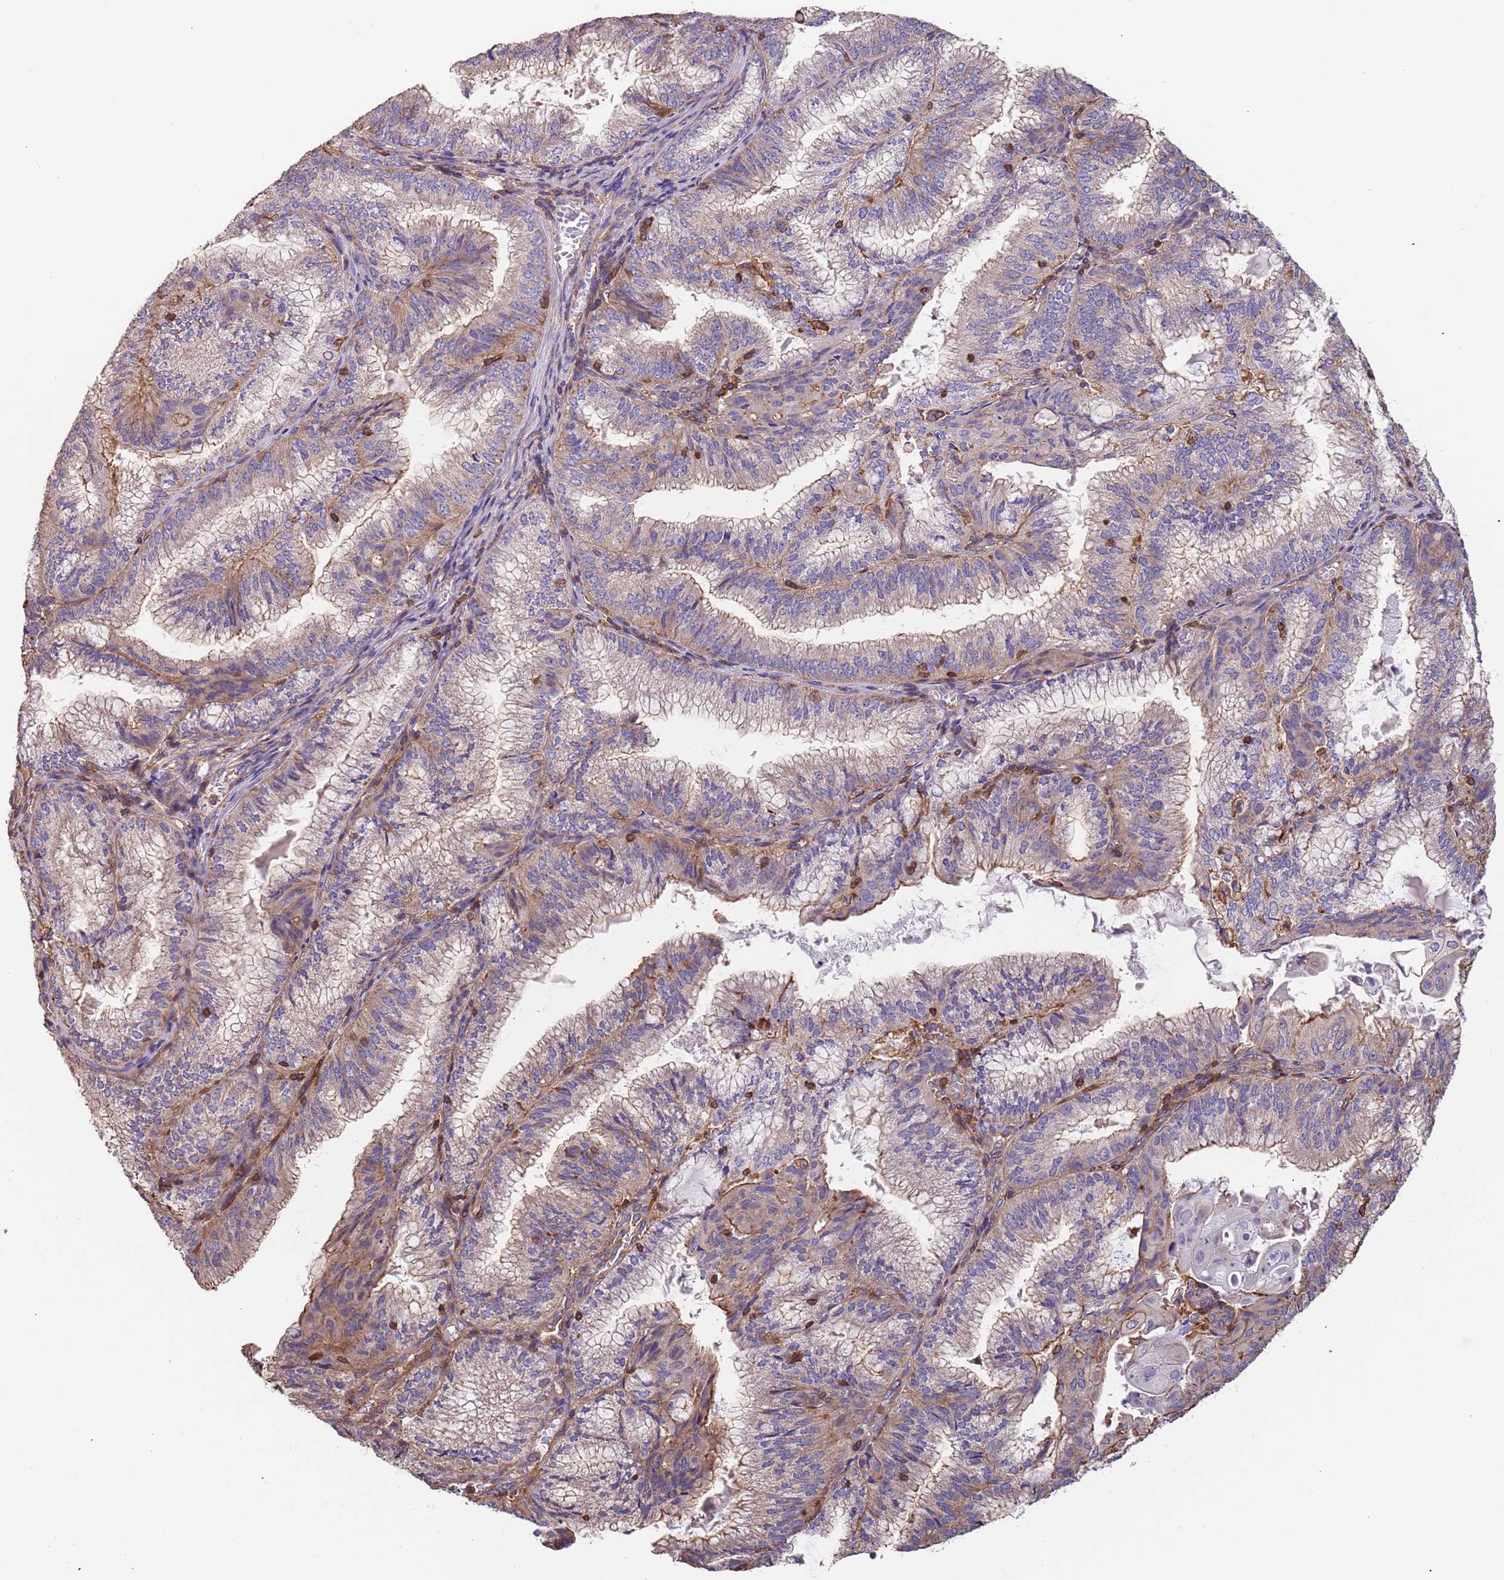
{"staining": {"intensity": "weak", "quantity": "<25%", "location": "cytoplasmic/membranous"}, "tissue": "endometrial cancer", "cell_type": "Tumor cells", "image_type": "cancer", "snomed": [{"axis": "morphology", "description": "Adenocarcinoma, NOS"}, {"axis": "topography", "description": "Endometrium"}], "caption": "An image of endometrial adenocarcinoma stained for a protein displays no brown staining in tumor cells.", "gene": "SYT4", "patient": {"sex": "female", "age": 49}}